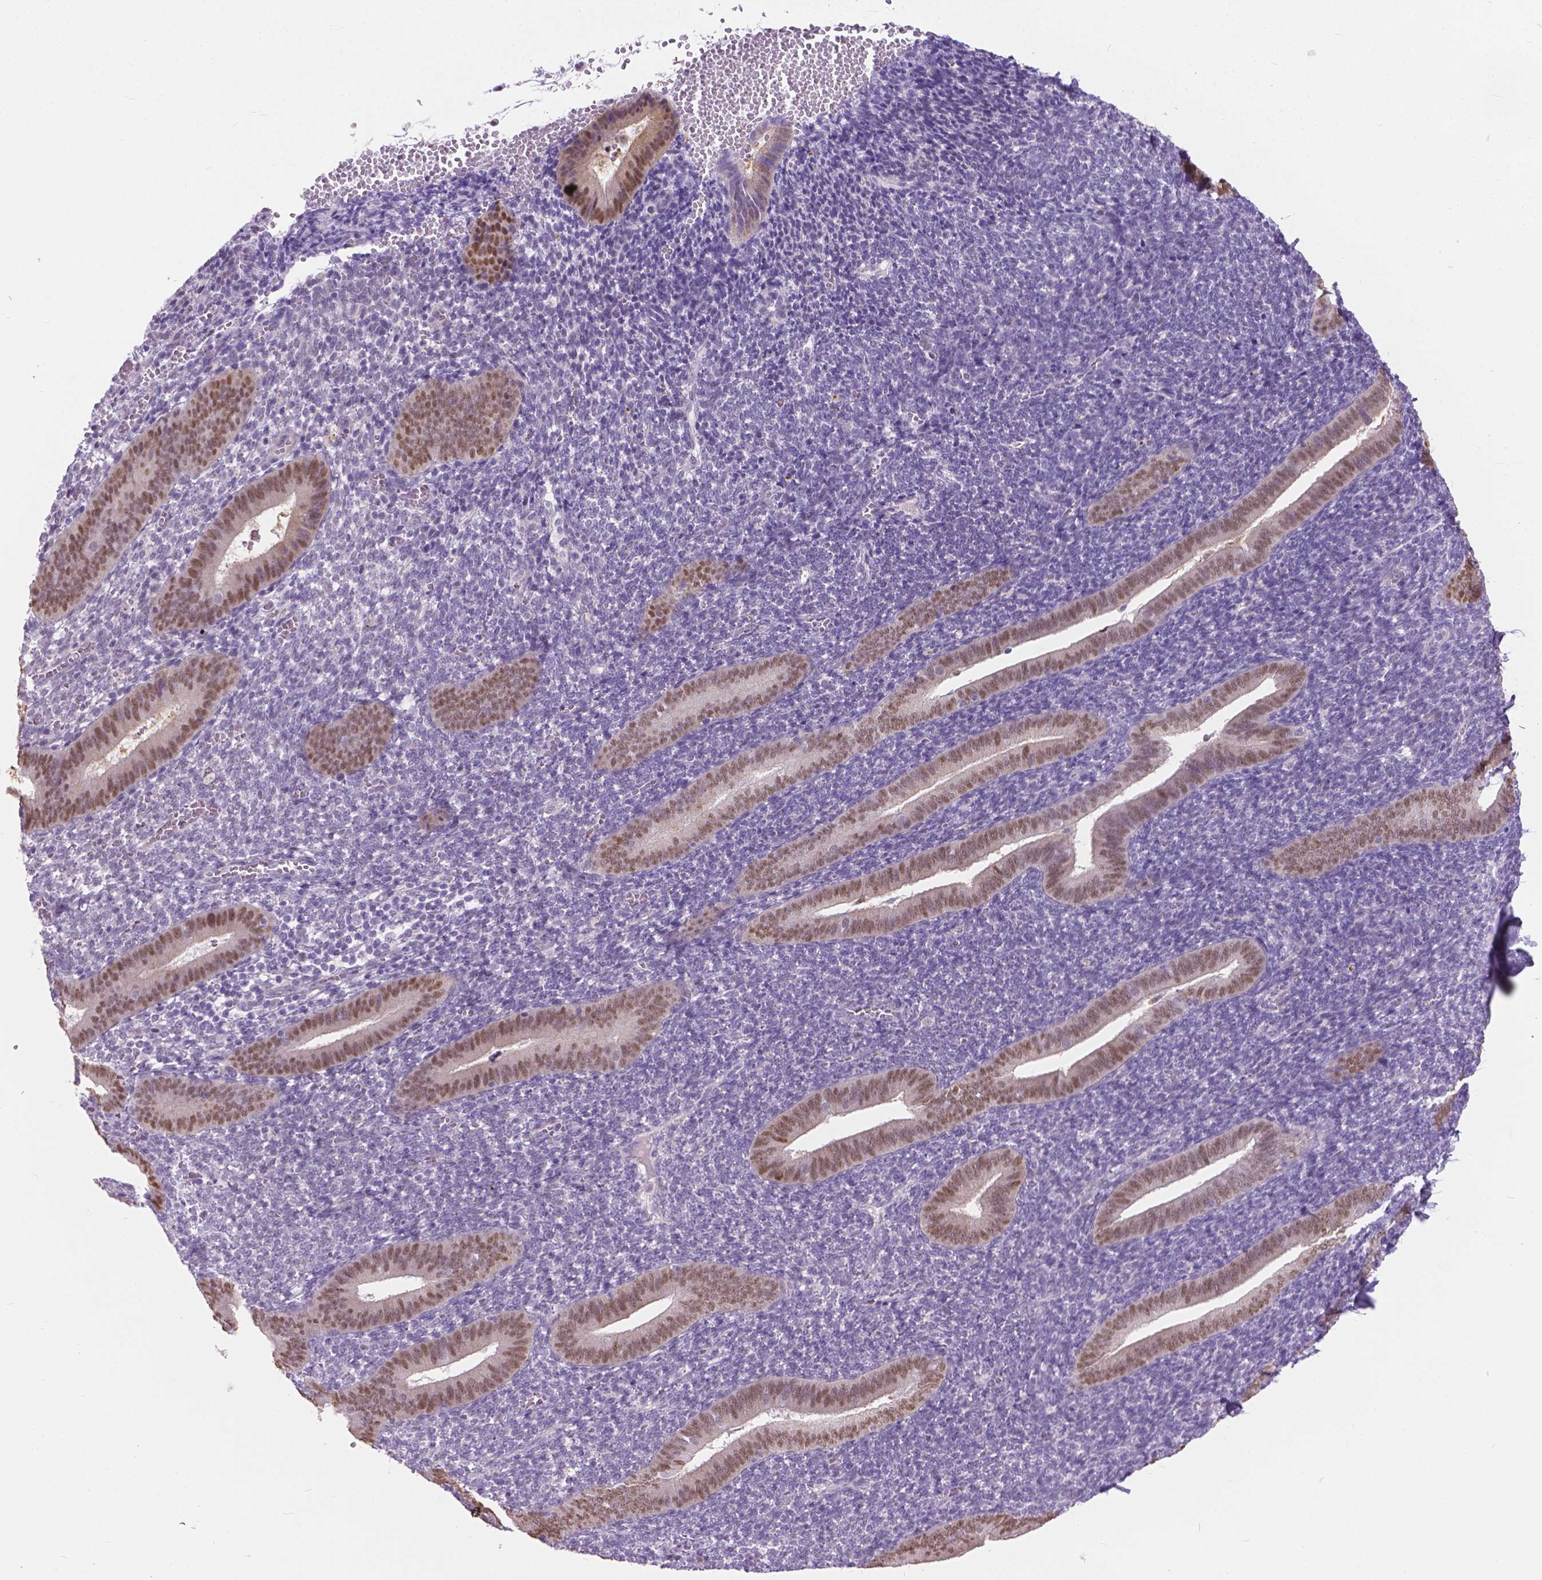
{"staining": {"intensity": "negative", "quantity": "none", "location": "none"}, "tissue": "endometrium", "cell_type": "Cells in endometrial stroma", "image_type": "normal", "snomed": [{"axis": "morphology", "description": "Normal tissue, NOS"}, {"axis": "topography", "description": "Endometrium"}], "caption": "This is an IHC histopathology image of unremarkable human endometrium. There is no expression in cells in endometrial stroma.", "gene": "APCDD1L", "patient": {"sex": "female", "age": 25}}